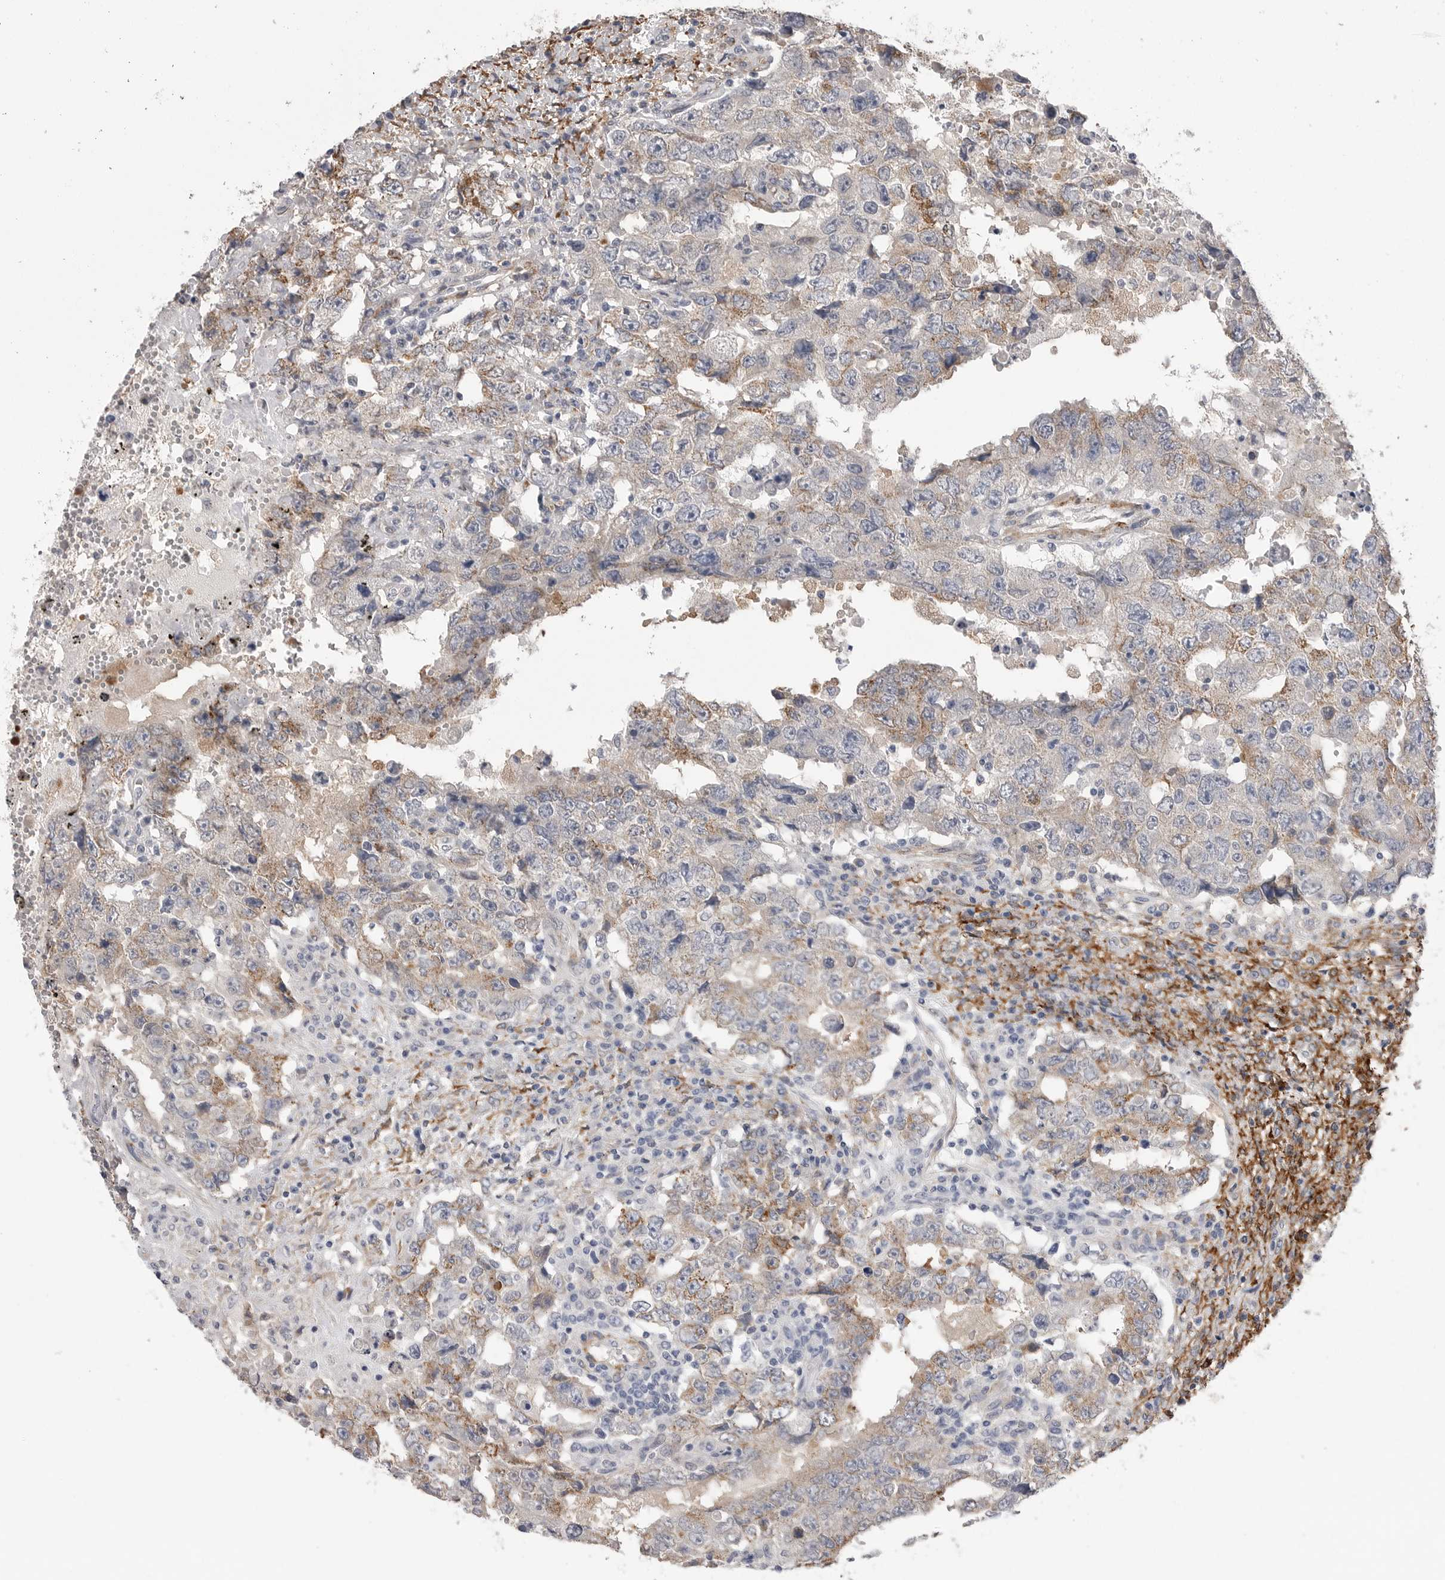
{"staining": {"intensity": "moderate", "quantity": "25%-75%", "location": "cytoplasmic/membranous"}, "tissue": "testis cancer", "cell_type": "Tumor cells", "image_type": "cancer", "snomed": [{"axis": "morphology", "description": "Carcinoma, Embryonal, NOS"}, {"axis": "topography", "description": "Testis"}], "caption": "Approximately 25%-75% of tumor cells in embryonal carcinoma (testis) reveal moderate cytoplasmic/membranous protein expression as visualized by brown immunohistochemical staining.", "gene": "AKAP12", "patient": {"sex": "male", "age": 26}}